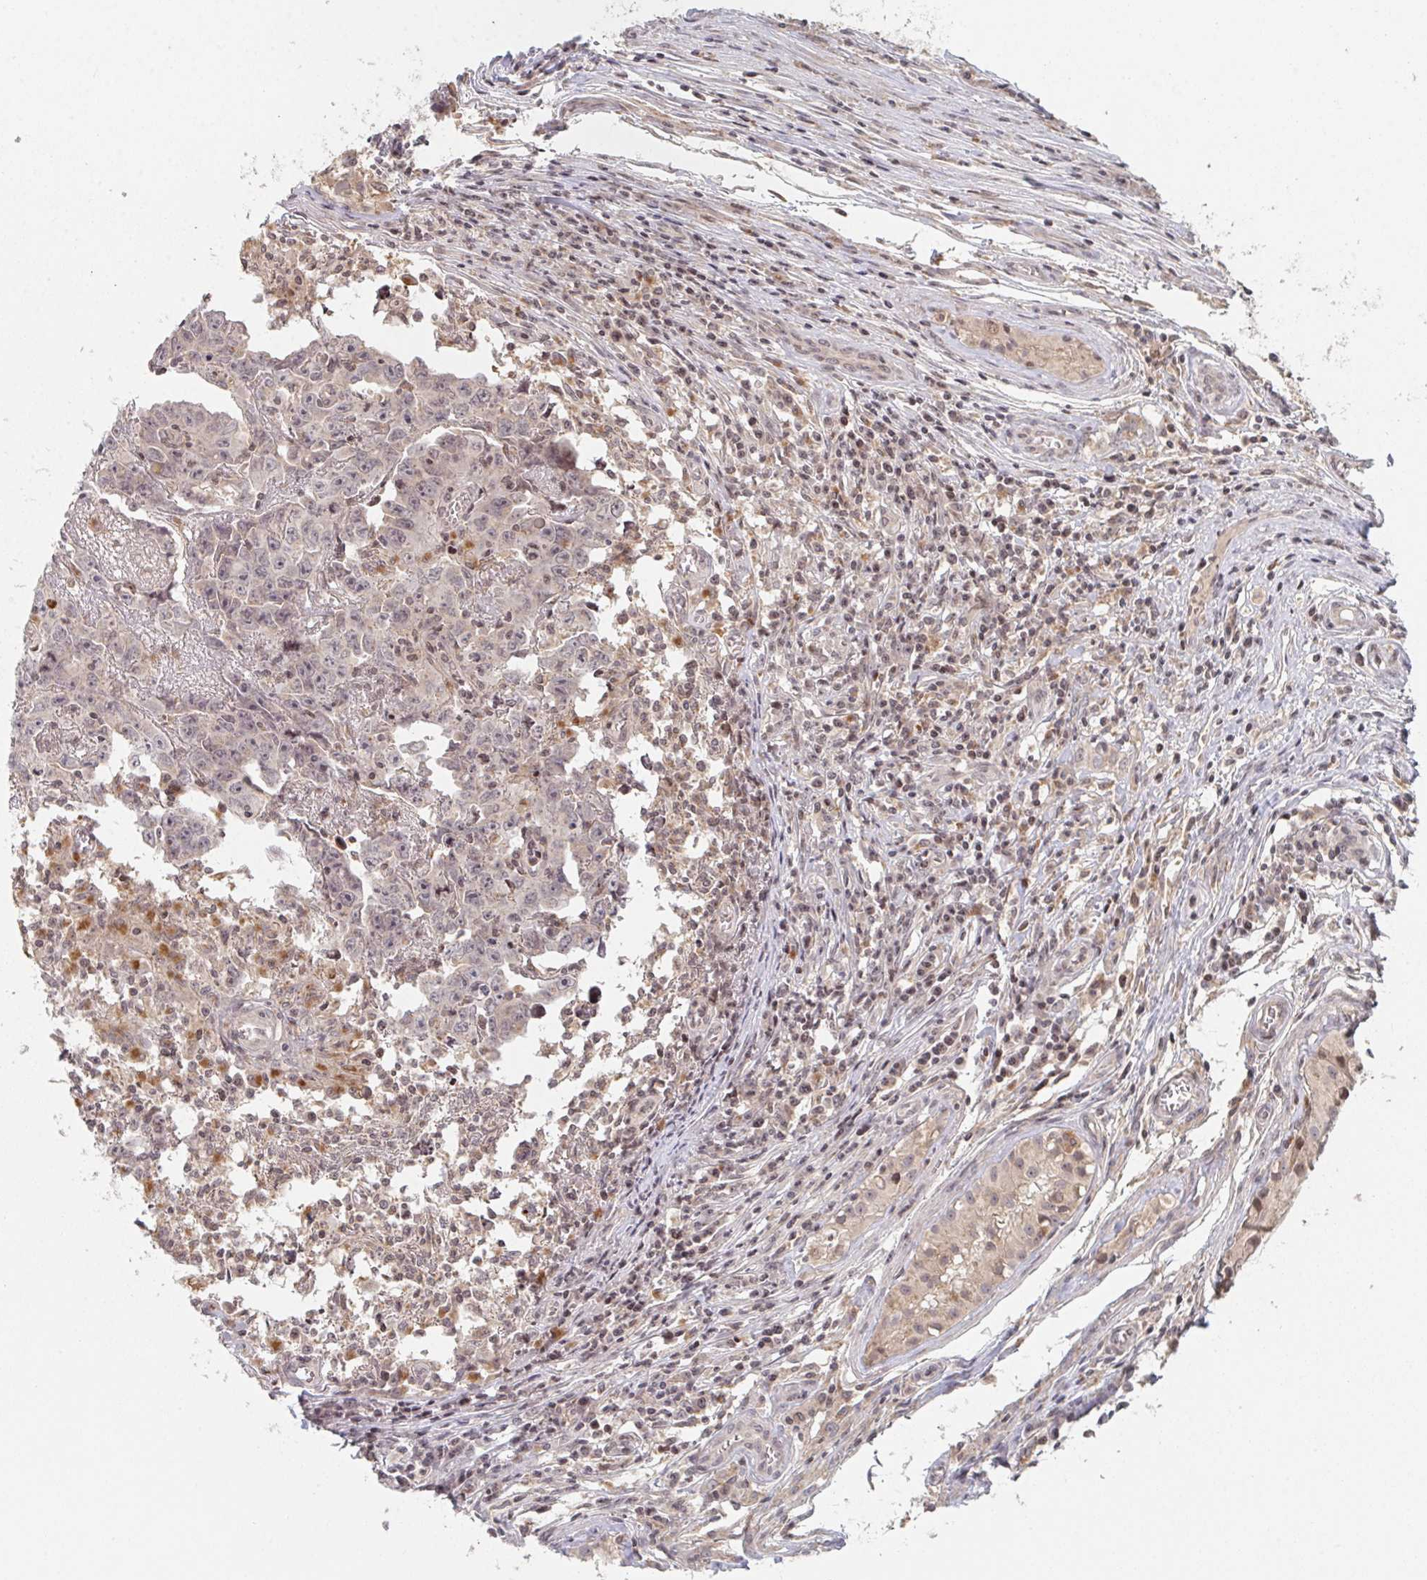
{"staining": {"intensity": "weak", "quantity": "25%-75%", "location": "nuclear"}, "tissue": "testis cancer", "cell_type": "Tumor cells", "image_type": "cancer", "snomed": [{"axis": "morphology", "description": "Carcinoma, Embryonal, NOS"}, {"axis": "topography", "description": "Testis"}], "caption": "Embryonal carcinoma (testis) stained for a protein demonstrates weak nuclear positivity in tumor cells.", "gene": "DCST1", "patient": {"sex": "male", "age": 22}}